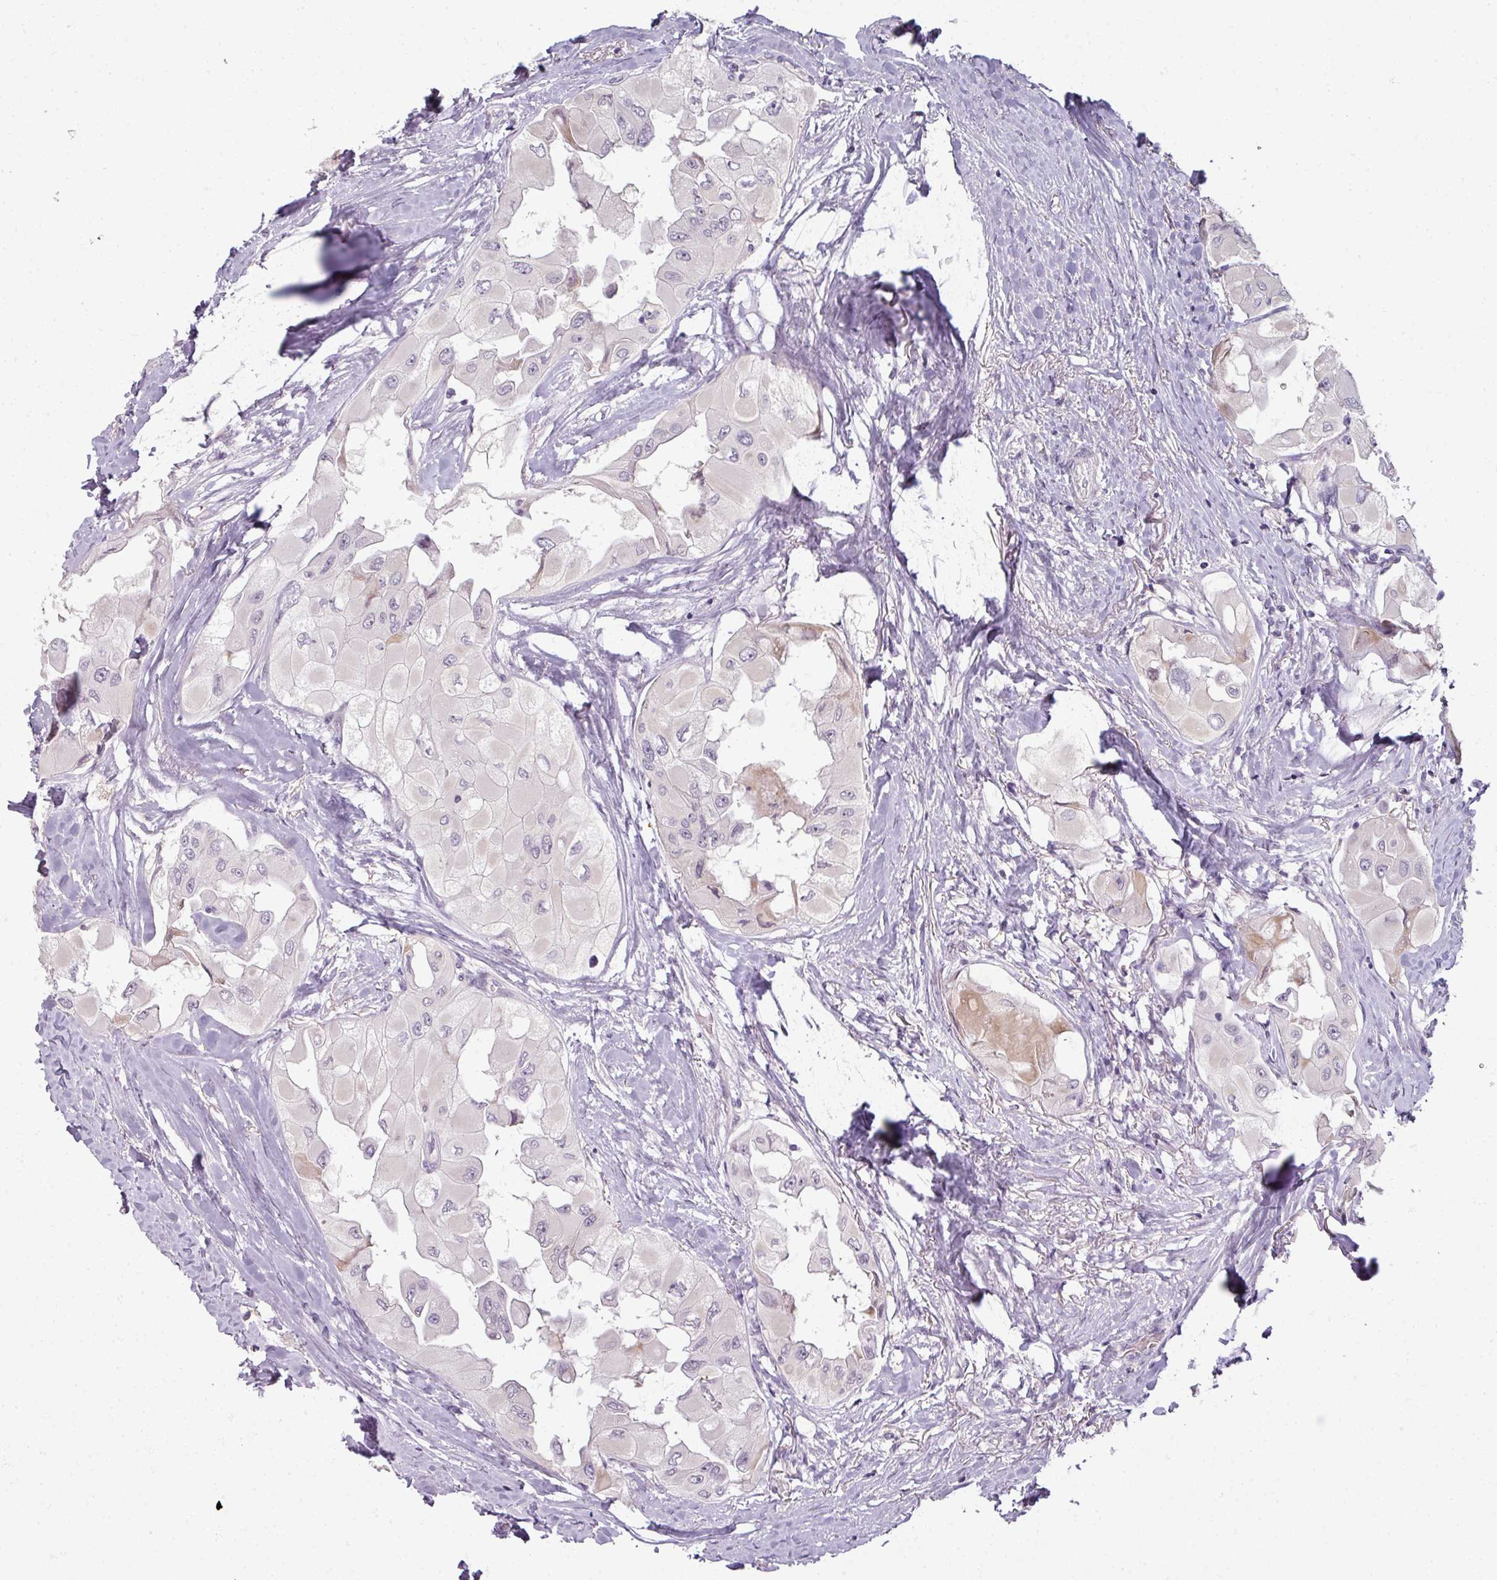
{"staining": {"intensity": "negative", "quantity": "none", "location": "none"}, "tissue": "thyroid cancer", "cell_type": "Tumor cells", "image_type": "cancer", "snomed": [{"axis": "morphology", "description": "Normal tissue, NOS"}, {"axis": "morphology", "description": "Papillary adenocarcinoma, NOS"}, {"axis": "topography", "description": "Thyroid gland"}], "caption": "Immunohistochemistry micrograph of thyroid papillary adenocarcinoma stained for a protein (brown), which reveals no expression in tumor cells. (Stains: DAB (3,3'-diaminobenzidine) immunohistochemistry (IHC) with hematoxylin counter stain, Microscopy: brightfield microscopy at high magnification).", "gene": "MYMK", "patient": {"sex": "female", "age": 59}}